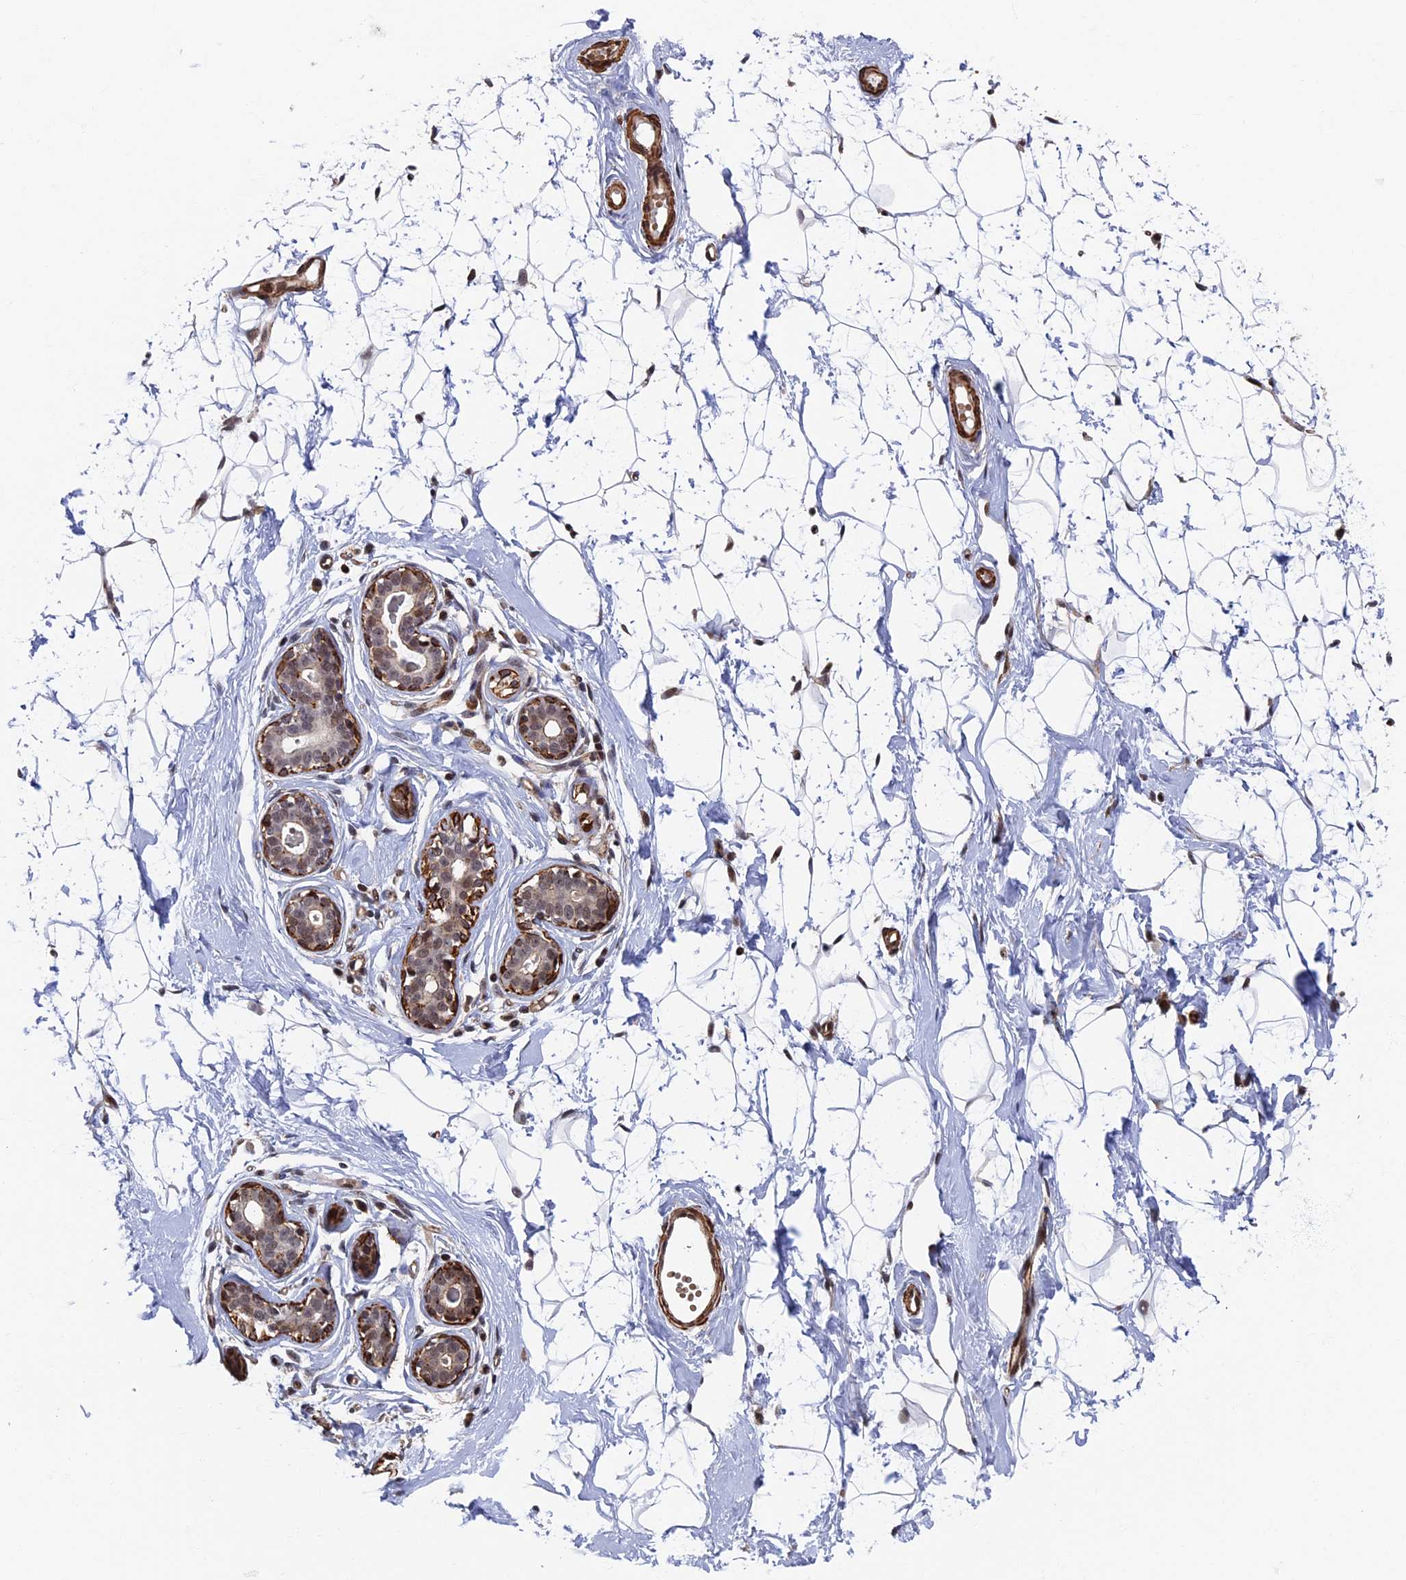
{"staining": {"intensity": "negative", "quantity": "none", "location": "none"}, "tissue": "breast", "cell_type": "Adipocytes", "image_type": "normal", "snomed": [{"axis": "morphology", "description": "Normal tissue, NOS"}, {"axis": "morphology", "description": "Adenoma, NOS"}, {"axis": "topography", "description": "Breast"}], "caption": "Immunohistochemical staining of normal human breast reveals no significant positivity in adipocytes.", "gene": "CTDP1", "patient": {"sex": "female", "age": 23}}